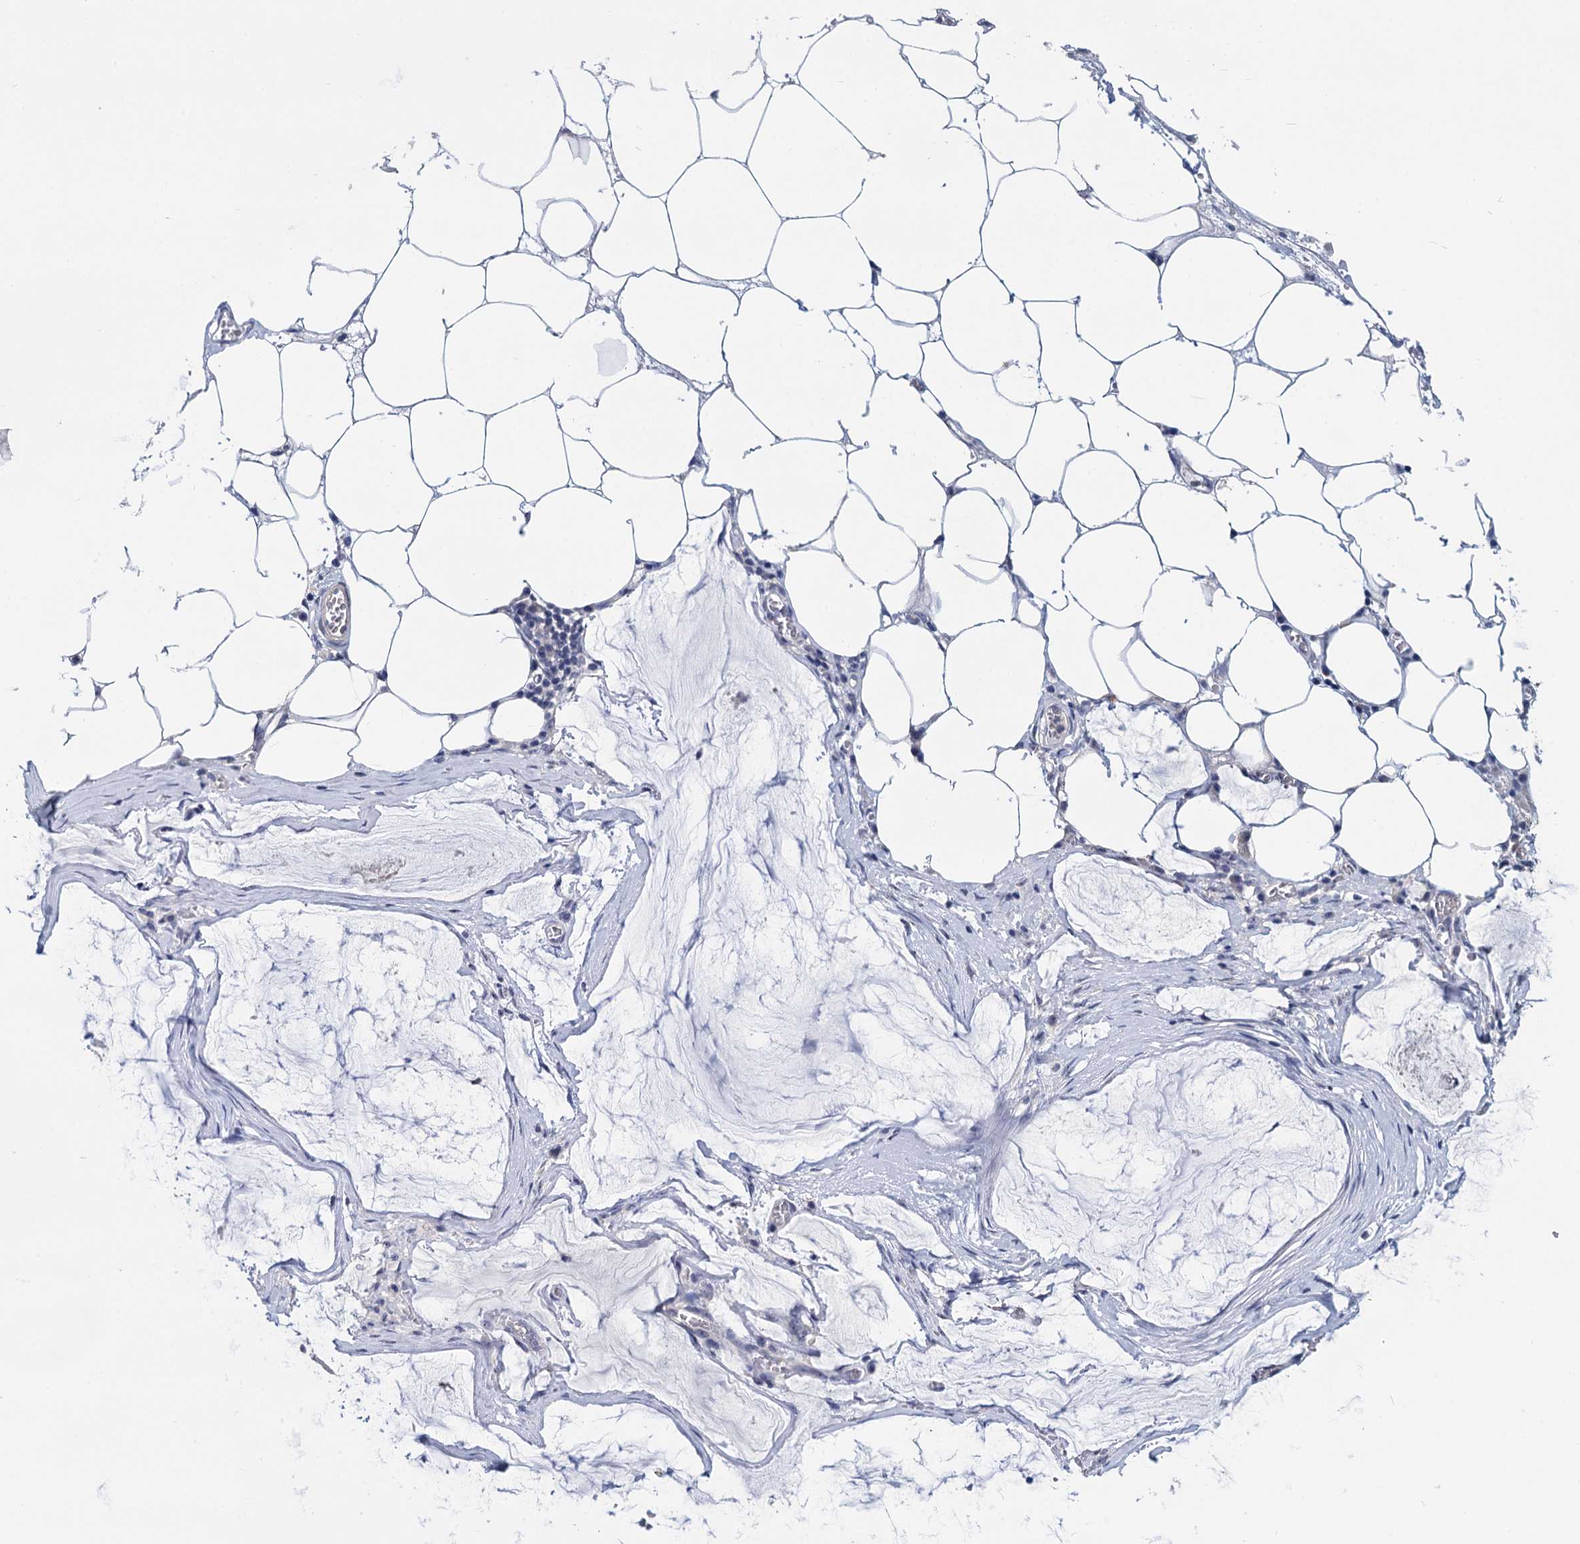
{"staining": {"intensity": "negative", "quantity": "none", "location": "none"}, "tissue": "ovarian cancer", "cell_type": "Tumor cells", "image_type": "cancer", "snomed": [{"axis": "morphology", "description": "Cystadenocarcinoma, mucinous, NOS"}, {"axis": "topography", "description": "Ovary"}], "caption": "An IHC micrograph of ovarian cancer (mucinous cystadenocarcinoma) is shown. There is no staining in tumor cells of ovarian cancer (mucinous cystadenocarcinoma).", "gene": "SFN", "patient": {"sex": "female", "age": 73}}